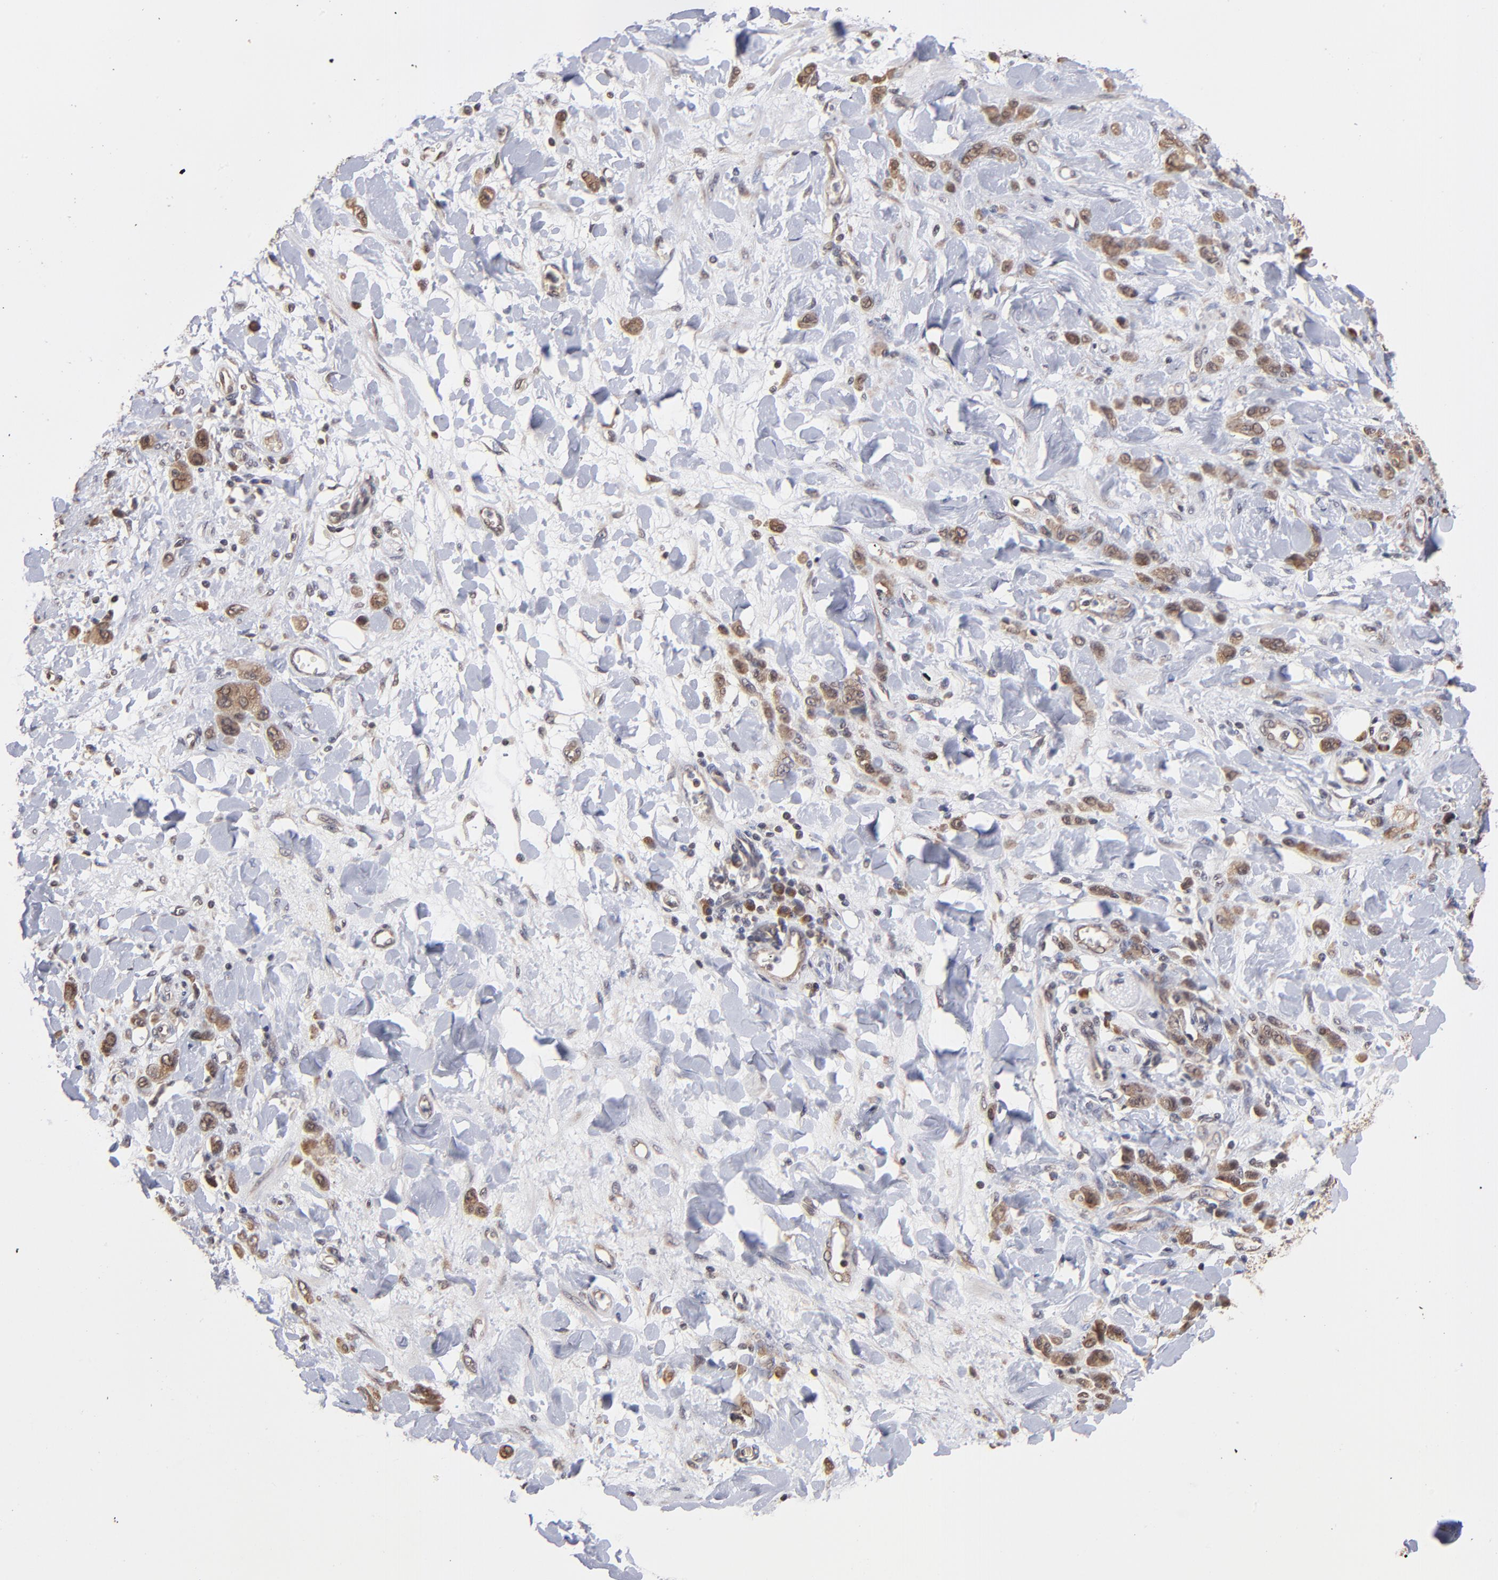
{"staining": {"intensity": "weak", "quantity": ">75%", "location": "nuclear"}, "tissue": "stomach cancer", "cell_type": "Tumor cells", "image_type": "cancer", "snomed": [{"axis": "morphology", "description": "Normal tissue, NOS"}, {"axis": "morphology", "description": "Adenocarcinoma, NOS"}, {"axis": "topography", "description": "Stomach"}], "caption": "Protein positivity by immunohistochemistry demonstrates weak nuclear positivity in about >75% of tumor cells in stomach cancer.", "gene": "BRPF1", "patient": {"sex": "male", "age": 82}}